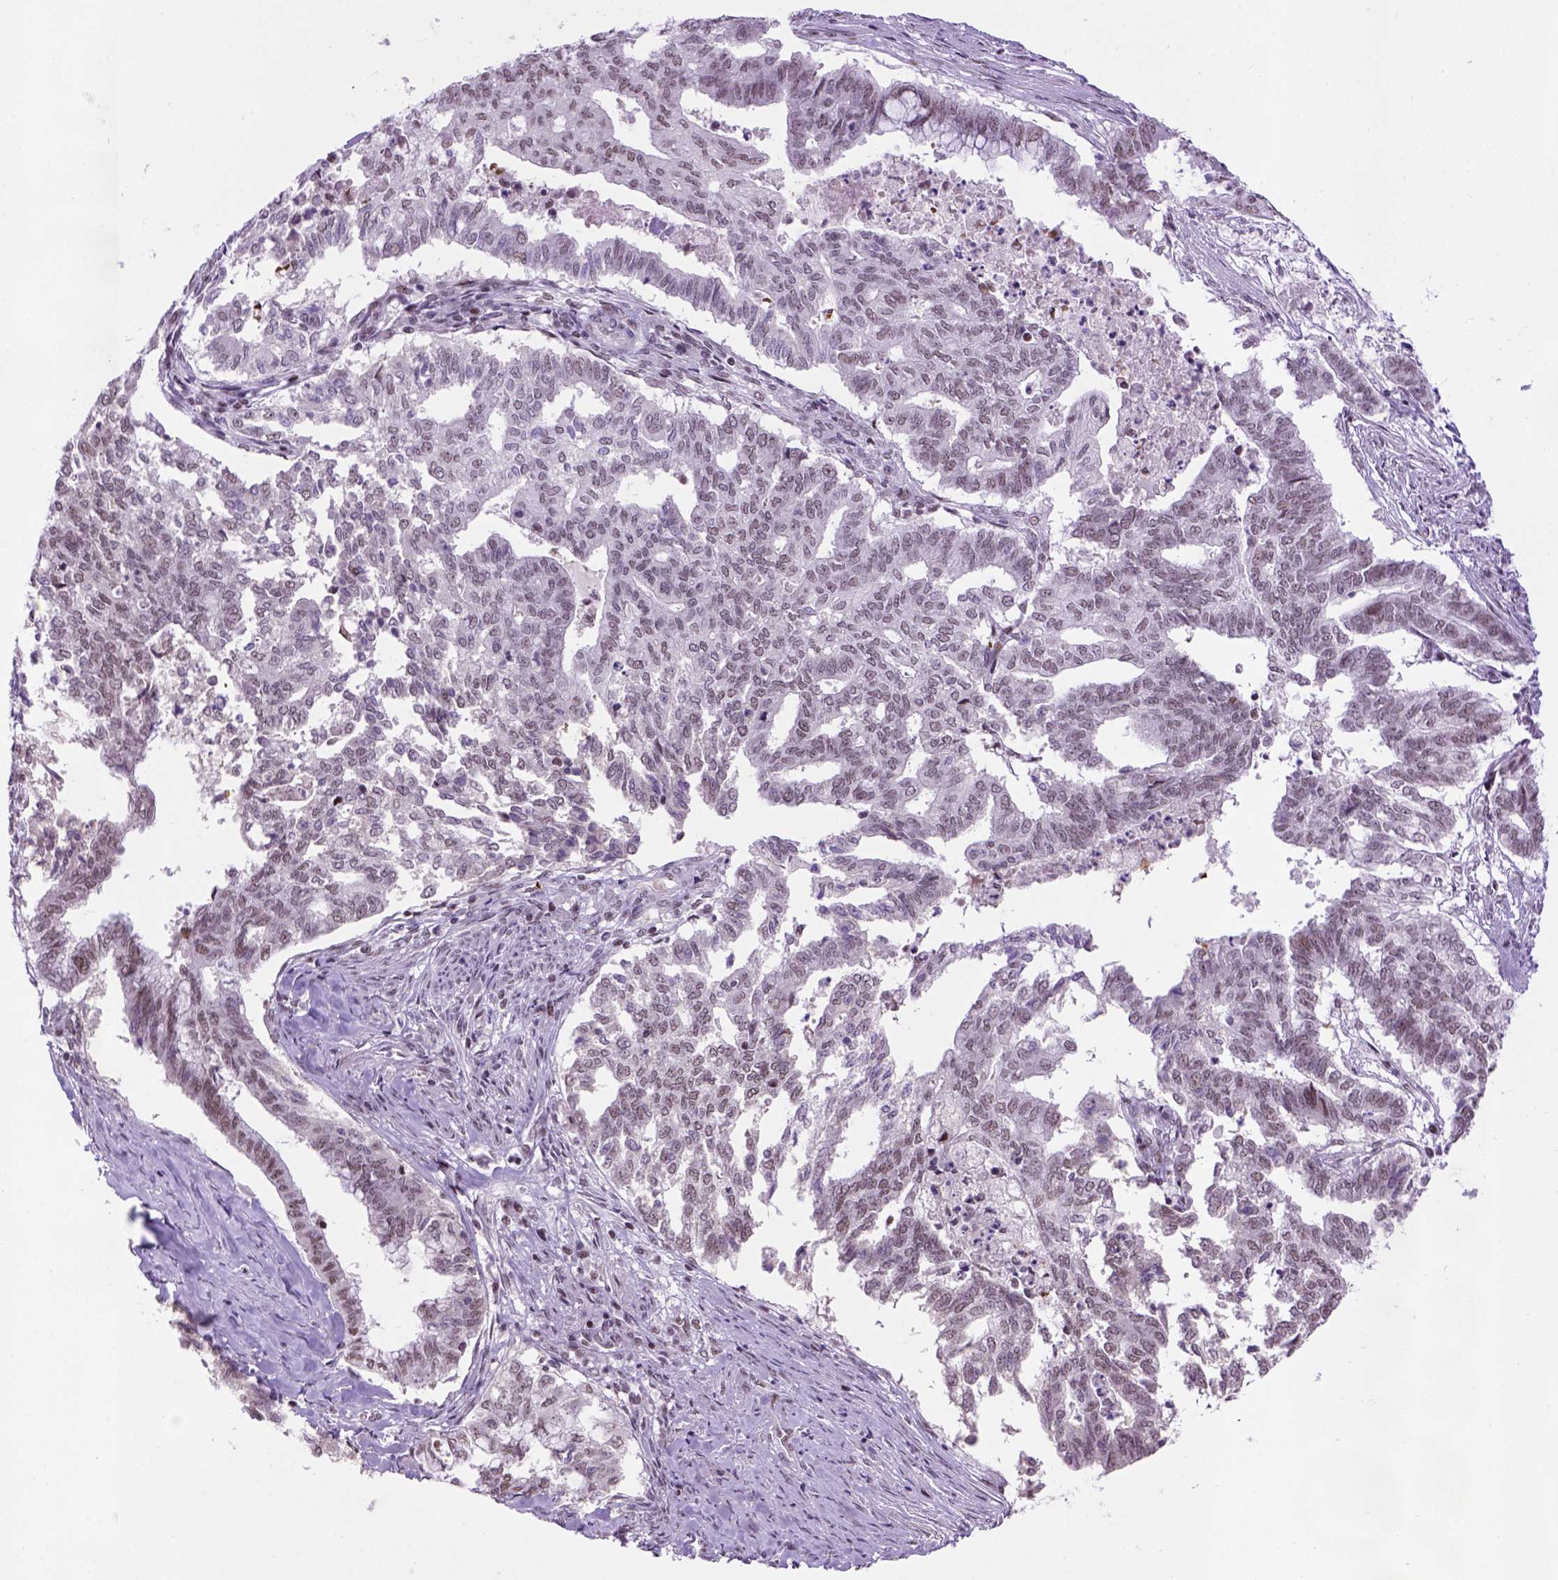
{"staining": {"intensity": "weak", "quantity": ">75%", "location": "nuclear"}, "tissue": "endometrial cancer", "cell_type": "Tumor cells", "image_type": "cancer", "snomed": [{"axis": "morphology", "description": "Adenocarcinoma, NOS"}, {"axis": "topography", "description": "Endometrium"}], "caption": "Adenocarcinoma (endometrial) stained with DAB IHC shows low levels of weak nuclear positivity in about >75% of tumor cells.", "gene": "TBPL1", "patient": {"sex": "female", "age": 79}}